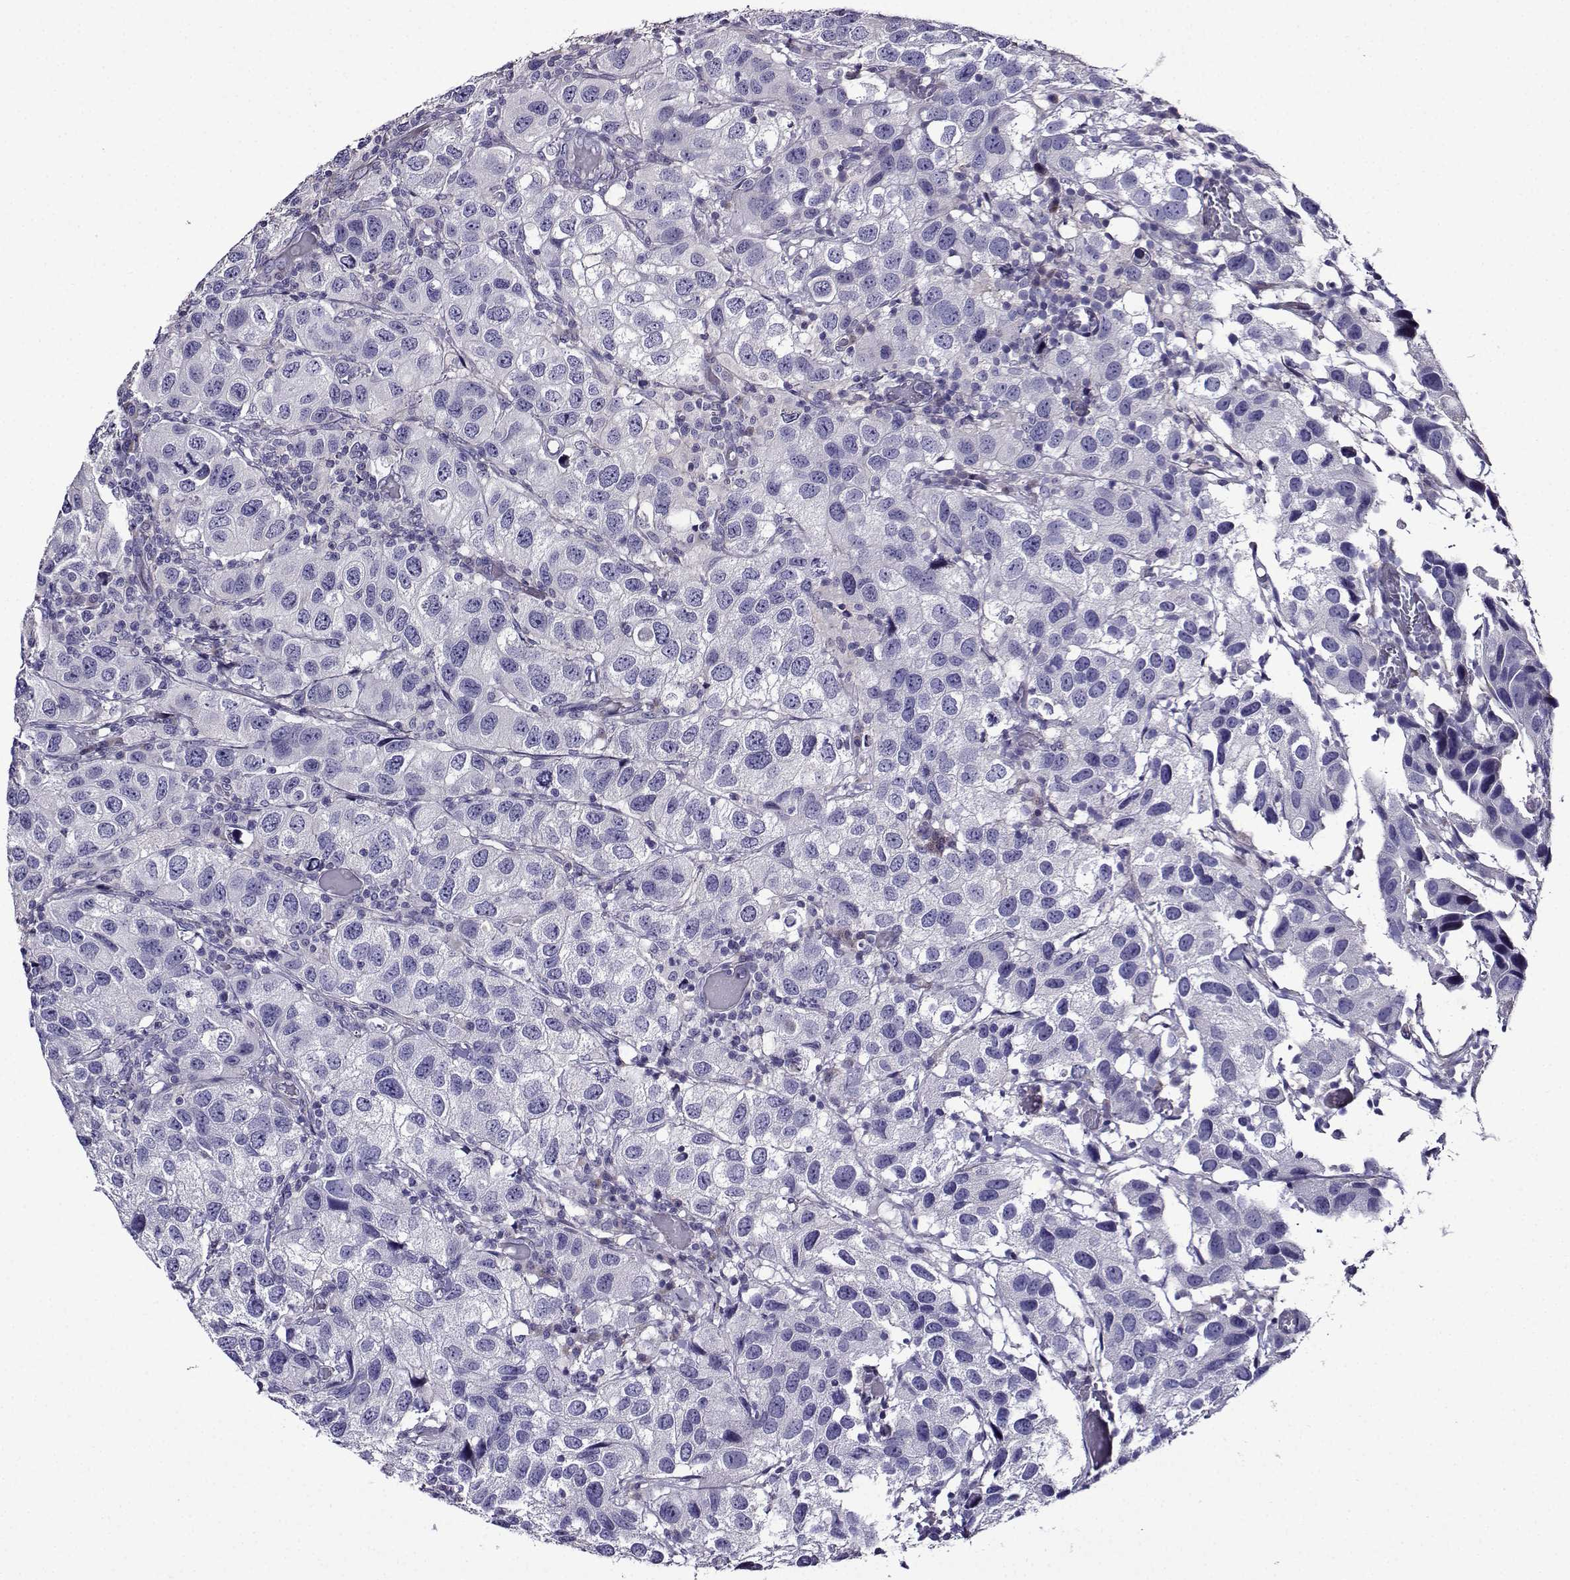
{"staining": {"intensity": "negative", "quantity": "none", "location": "none"}, "tissue": "urothelial cancer", "cell_type": "Tumor cells", "image_type": "cancer", "snomed": [{"axis": "morphology", "description": "Urothelial carcinoma, High grade"}, {"axis": "topography", "description": "Urinary bladder"}], "caption": "Immunohistochemical staining of human urothelial carcinoma (high-grade) shows no significant expression in tumor cells.", "gene": "TMEM266", "patient": {"sex": "male", "age": 79}}